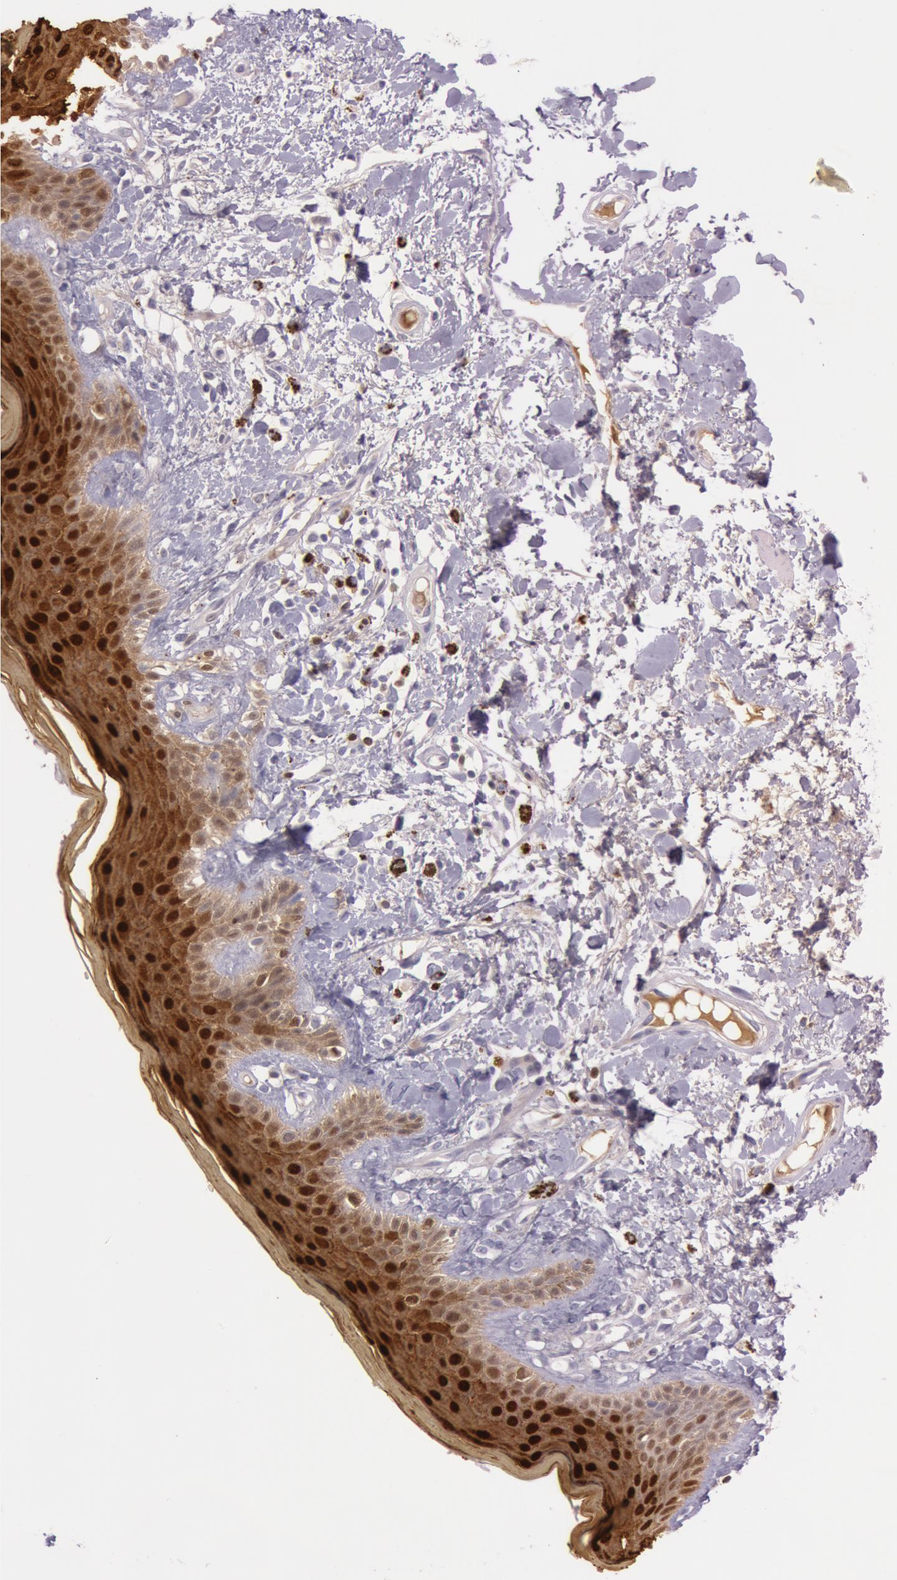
{"staining": {"intensity": "strong", "quantity": ">75%", "location": "cytoplasmic/membranous,nuclear"}, "tissue": "skin", "cell_type": "Epidermal cells", "image_type": "normal", "snomed": [{"axis": "morphology", "description": "Normal tissue, NOS"}, {"axis": "topography", "description": "Anal"}], "caption": "The histopathology image demonstrates staining of benign skin, revealing strong cytoplasmic/membranous,nuclear protein expression (brown color) within epidermal cells. (DAB IHC, brown staining for protein, blue staining for nuclei).", "gene": "S100A7", "patient": {"sex": "female", "age": 78}}